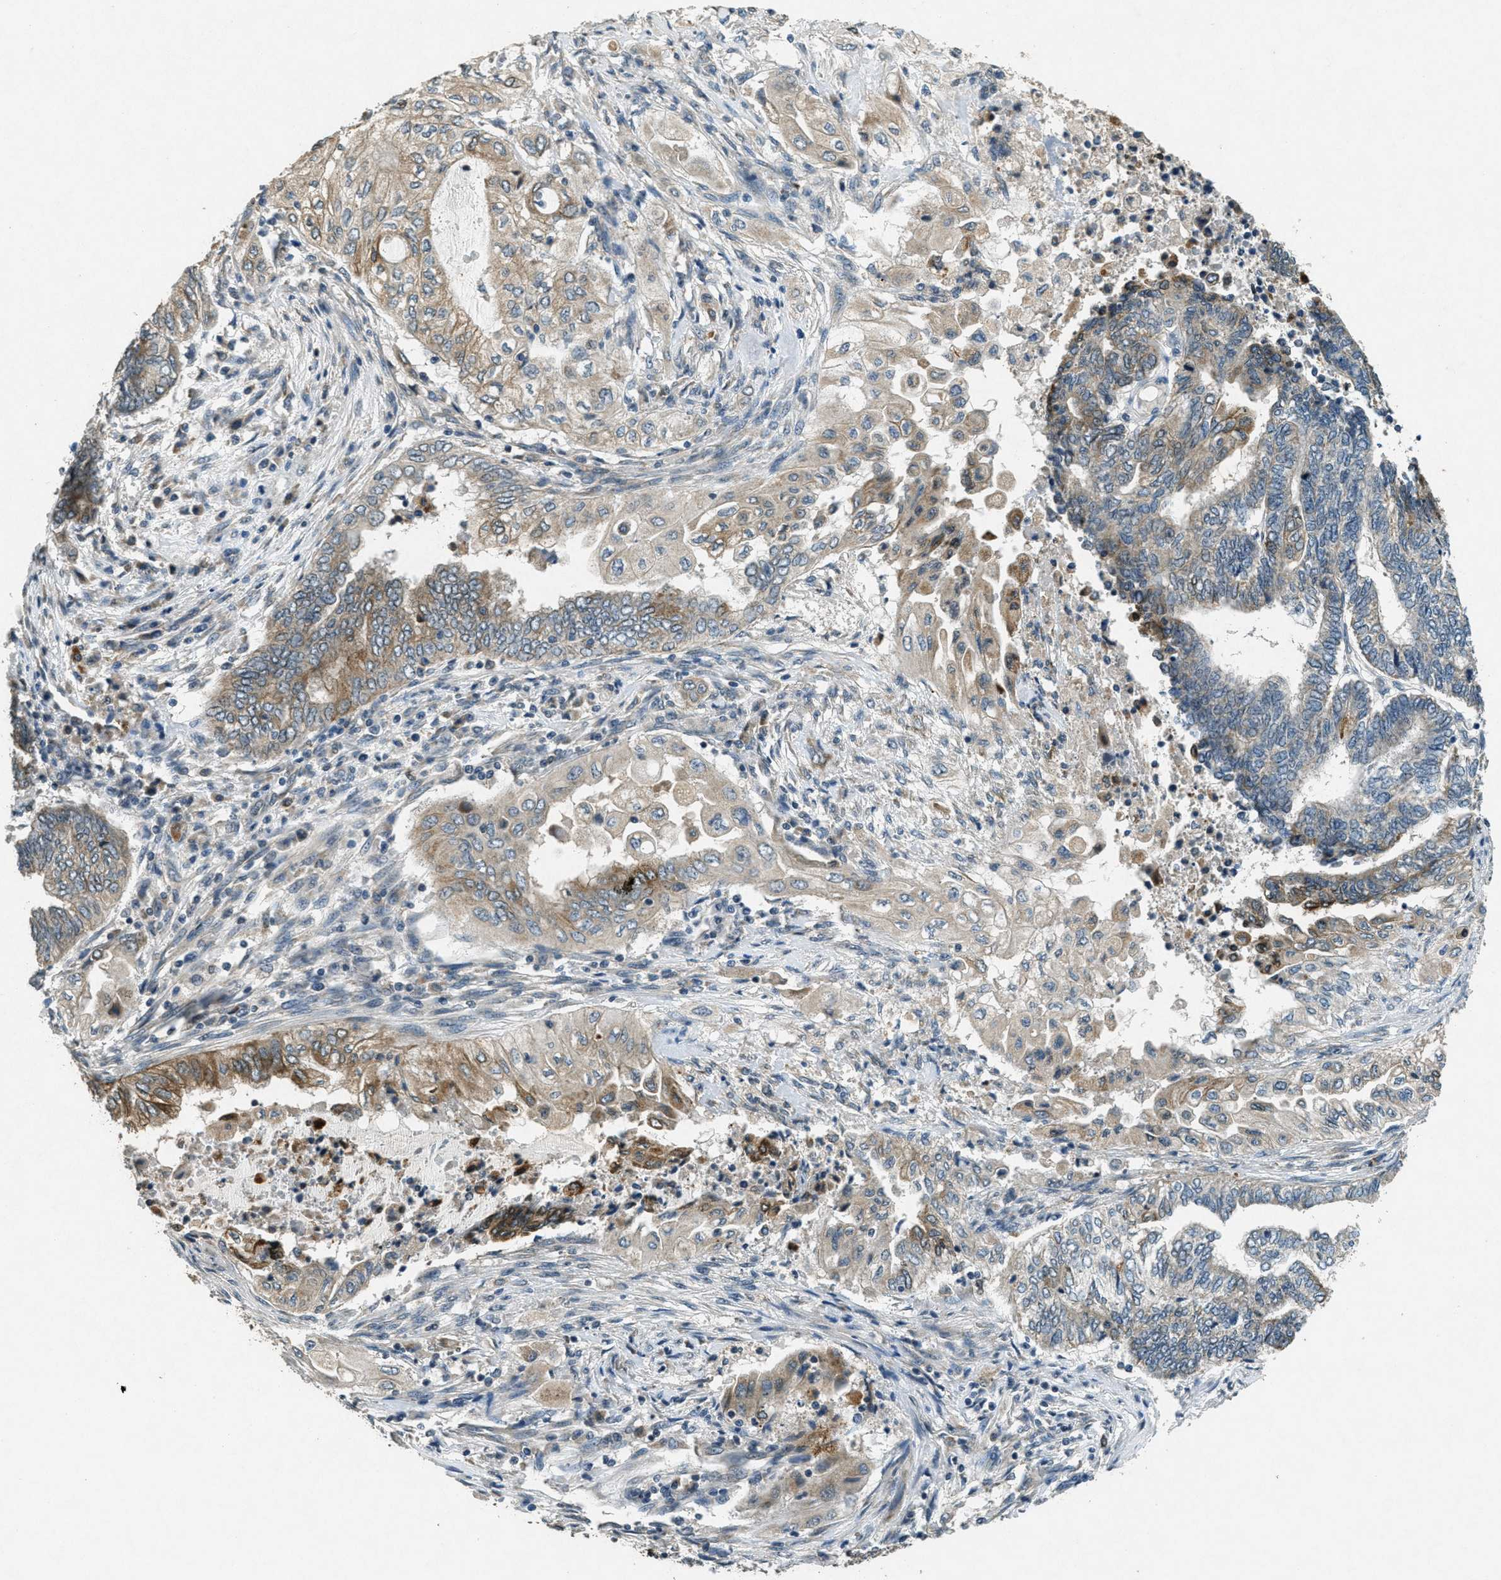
{"staining": {"intensity": "moderate", "quantity": "25%-75%", "location": "cytoplasmic/membranous"}, "tissue": "endometrial cancer", "cell_type": "Tumor cells", "image_type": "cancer", "snomed": [{"axis": "morphology", "description": "Adenocarcinoma, NOS"}, {"axis": "topography", "description": "Uterus"}, {"axis": "topography", "description": "Endometrium"}], "caption": "Endometrial cancer (adenocarcinoma) tissue reveals moderate cytoplasmic/membranous staining in about 25%-75% of tumor cells", "gene": "RAB3D", "patient": {"sex": "female", "age": 70}}